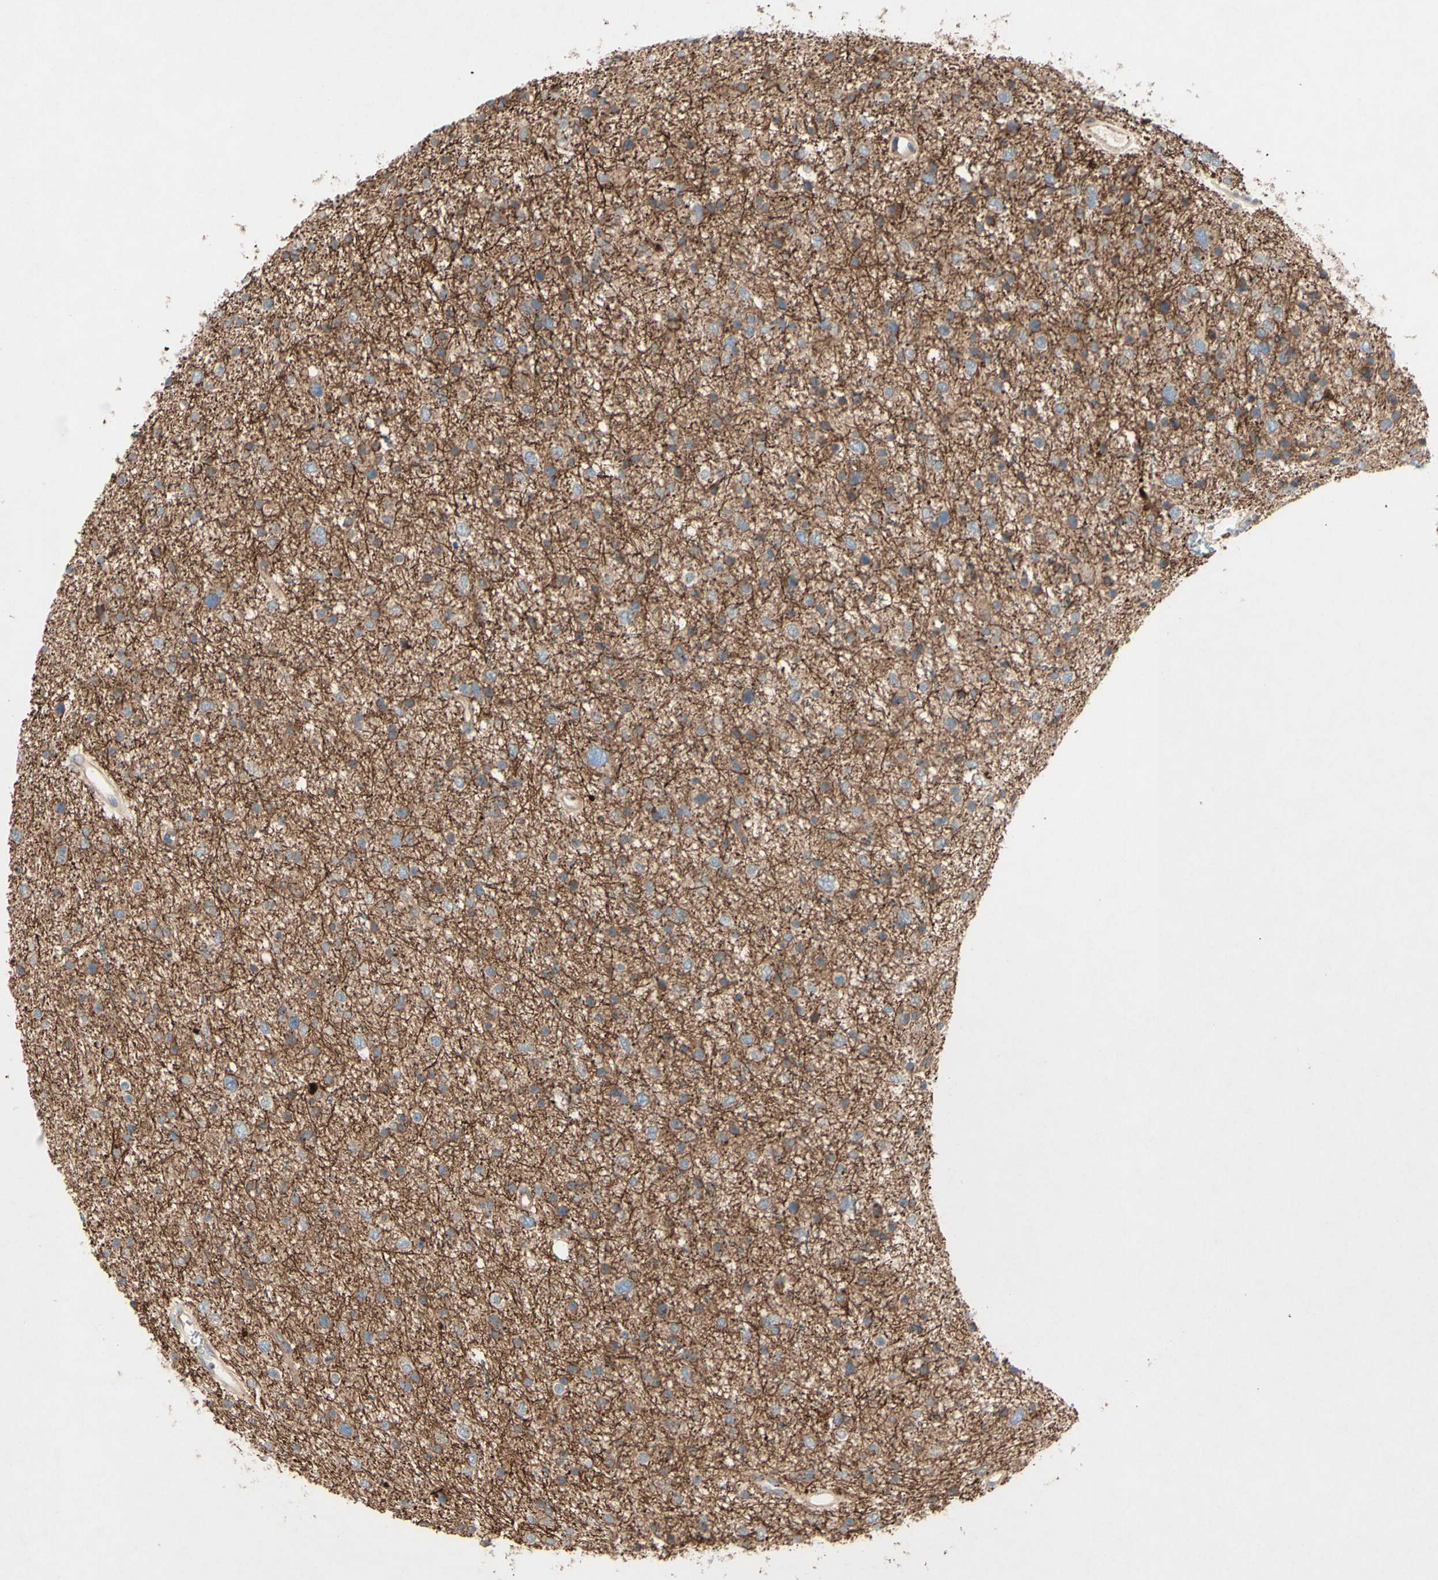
{"staining": {"intensity": "moderate", "quantity": "25%-75%", "location": "cytoplasmic/membranous"}, "tissue": "glioma", "cell_type": "Tumor cells", "image_type": "cancer", "snomed": [{"axis": "morphology", "description": "Glioma, malignant, Low grade"}, {"axis": "topography", "description": "Brain"}], "caption": "Protein positivity by immunohistochemistry shows moderate cytoplasmic/membranous expression in approximately 25%-75% of tumor cells in malignant glioma (low-grade).", "gene": "MTM1", "patient": {"sex": "female", "age": 37}}